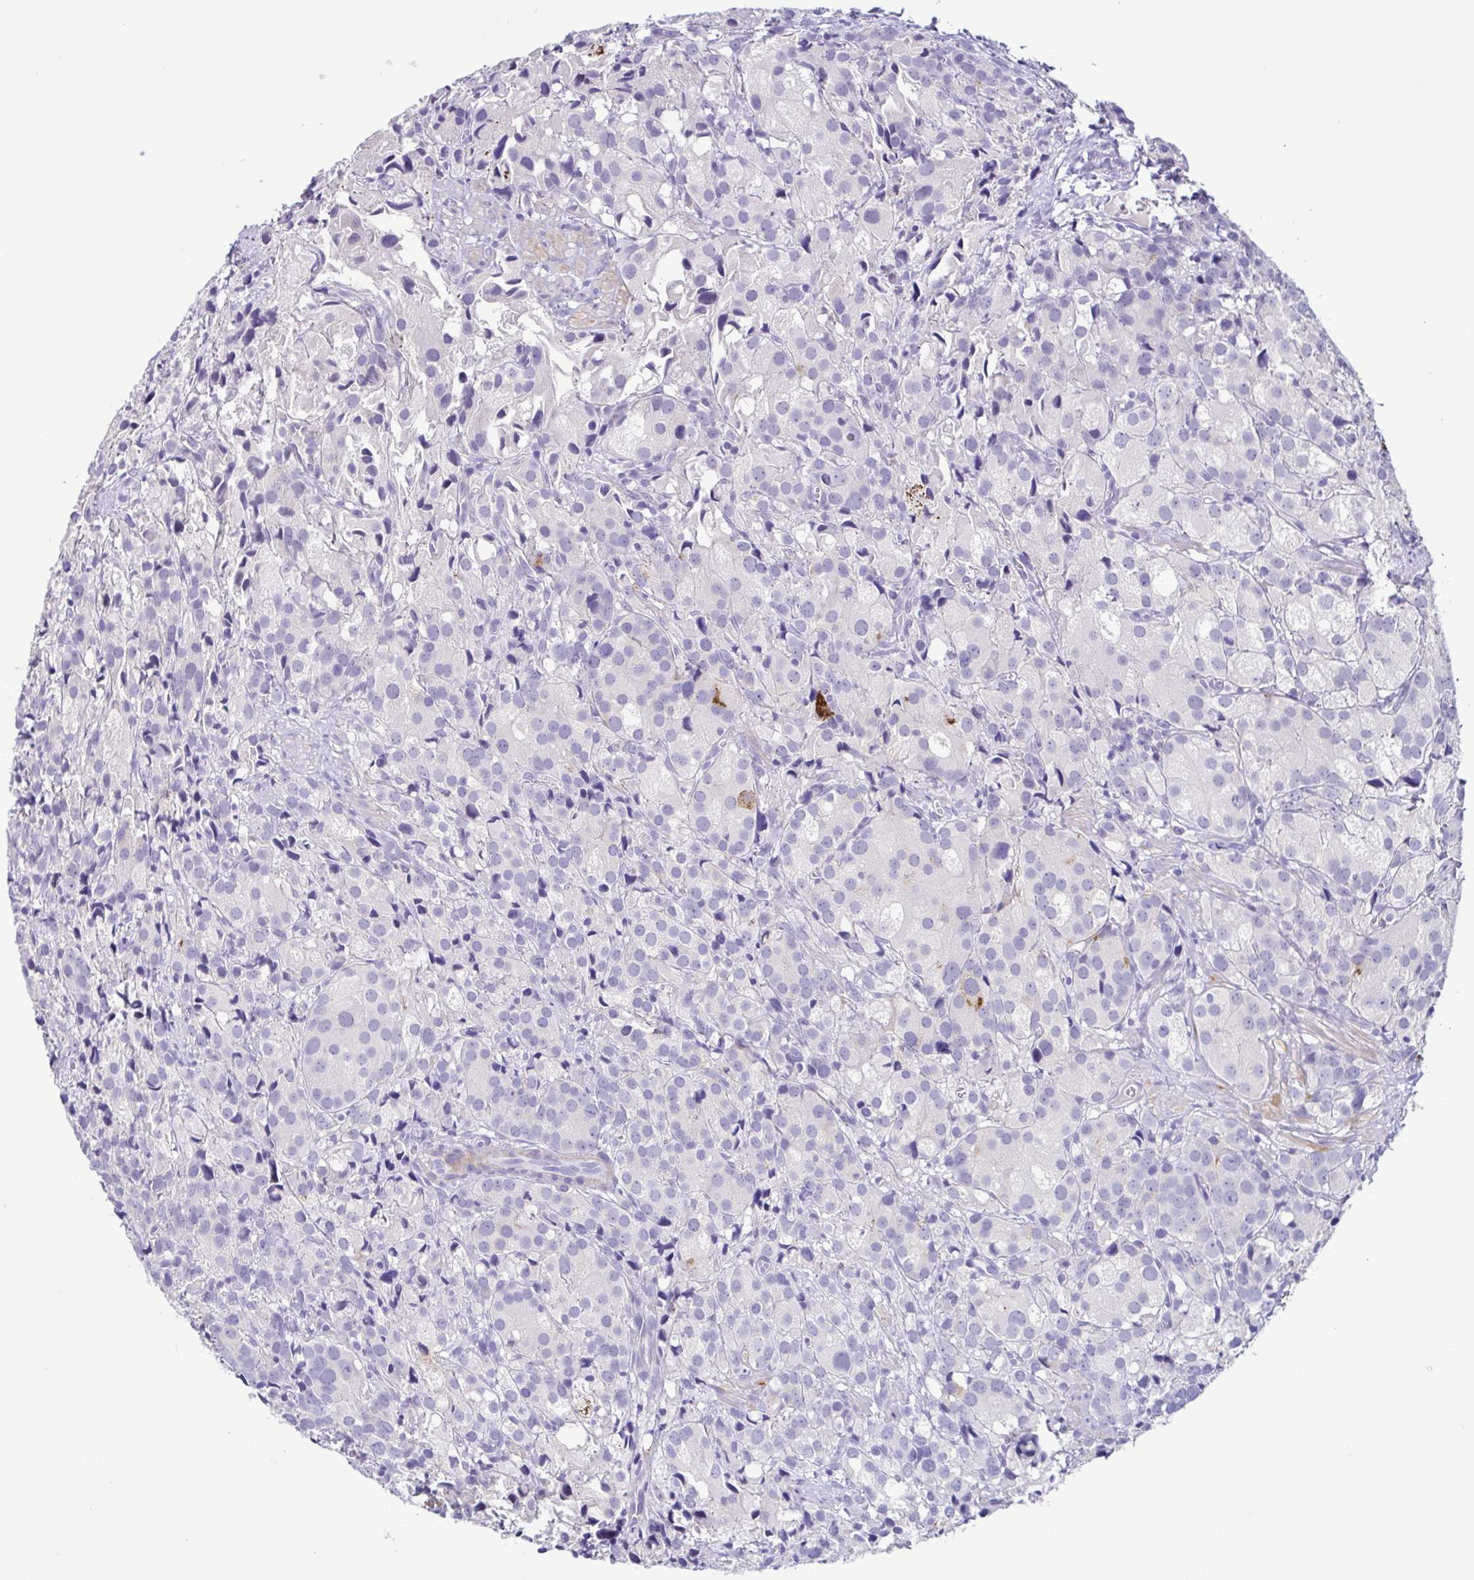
{"staining": {"intensity": "negative", "quantity": "none", "location": "none"}, "tissue": "prostate cancer", "cell_type": "Tumor cells", "image_type": "cancer", "snomed": [{"axis": "morphology", "description": "Adenocarcinoma, High grade"}, {"axis": "topography", "description": "Prostate"}], "caption": "Prostate cancer was stained to show a protein in brown. There is no significant expression in tumor cells. Nuclei are stained in blue.", "gene": "TERT", "patient": {"sex": "male", "age": 86}}